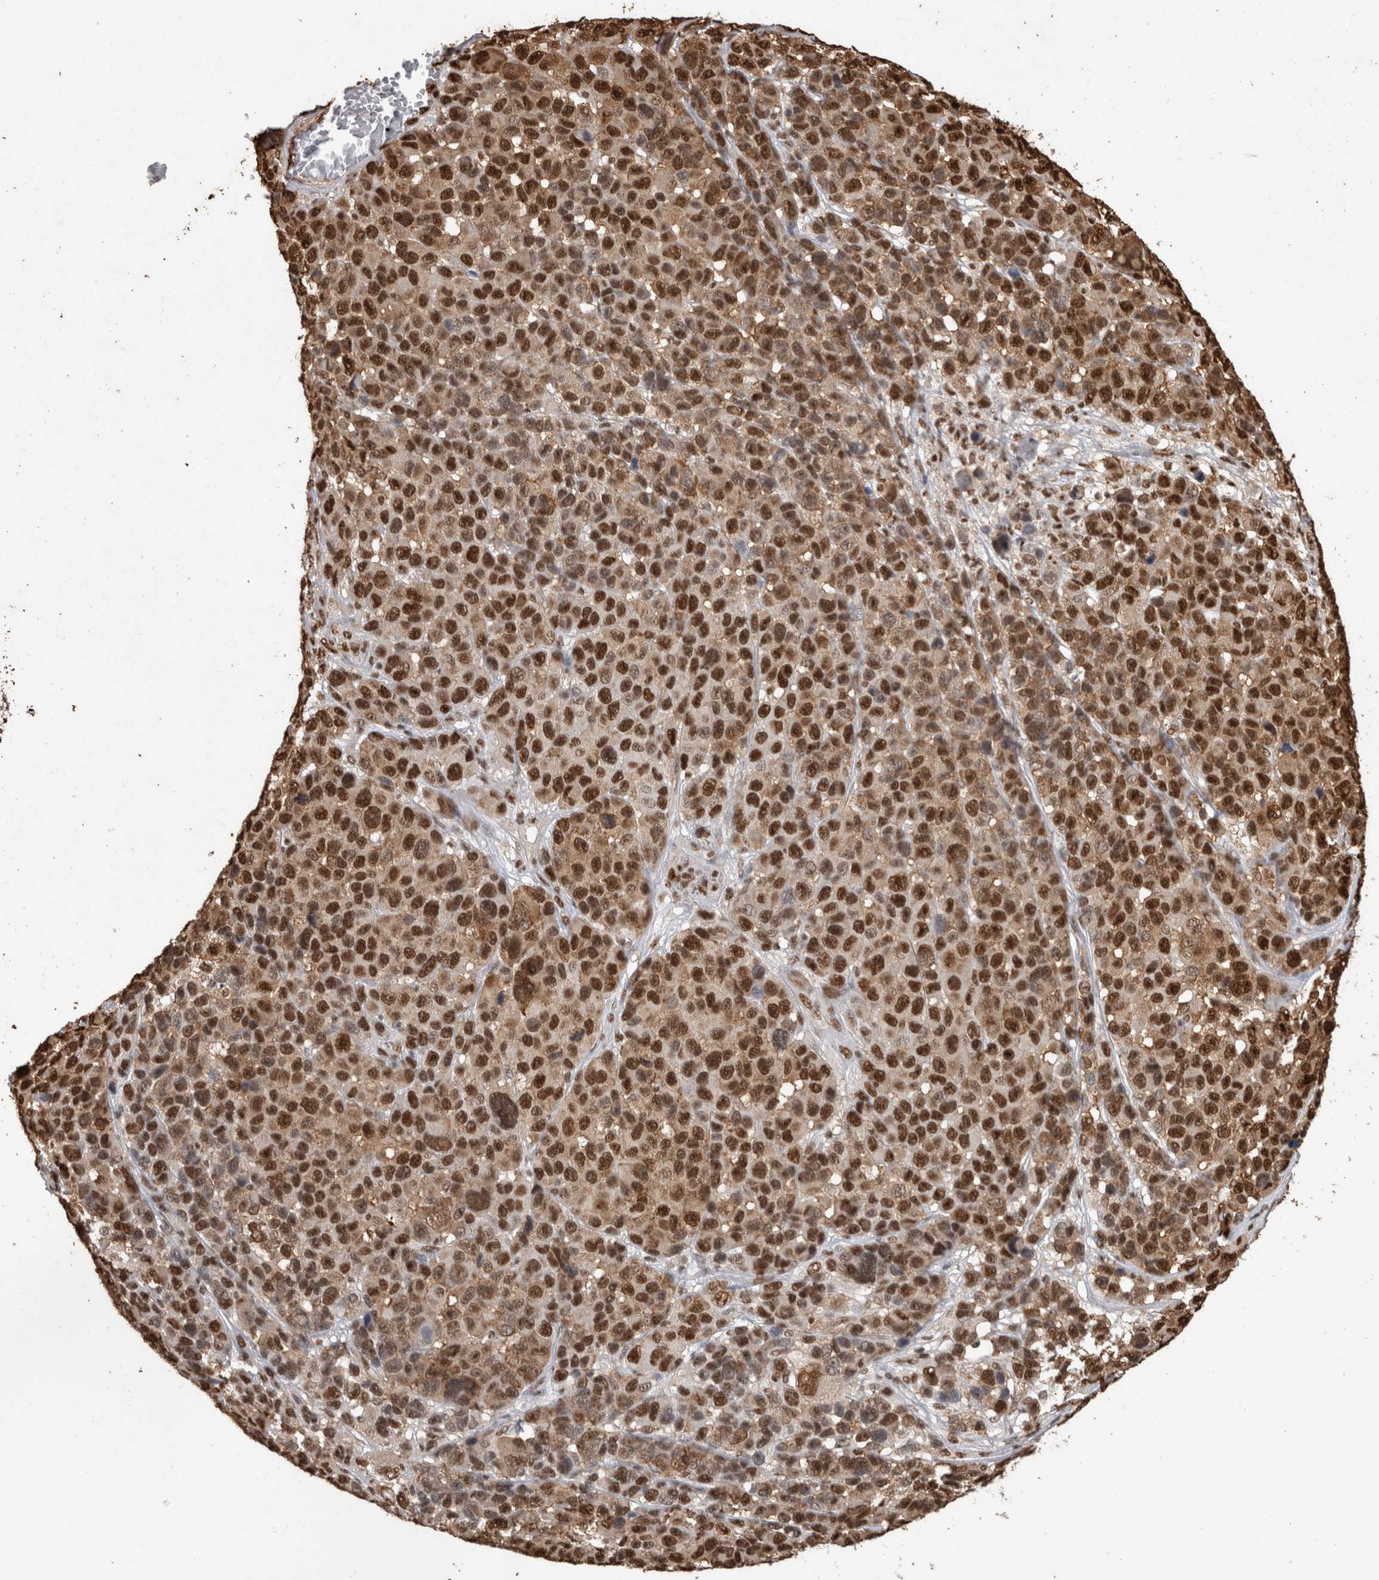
{"staining": {"intensity": "strong", "quantity": ">75%", "location": "nuclear"}, "tissue": "melanoma", "cell_type": "Tumor cells", "image_type": "cancer", "snomed": [{"axis": "morphology", "description": "Malignant melanoma, NOS"}, {"axis": "topography", "description": "Skin"}], "caption": "Tumor cells exhibit high levels of strong nuclear staining in approximately >75% of cells in malignant melanoma.", "gene": "RAD50", "patient": {"sex": "male", "age": 53}}